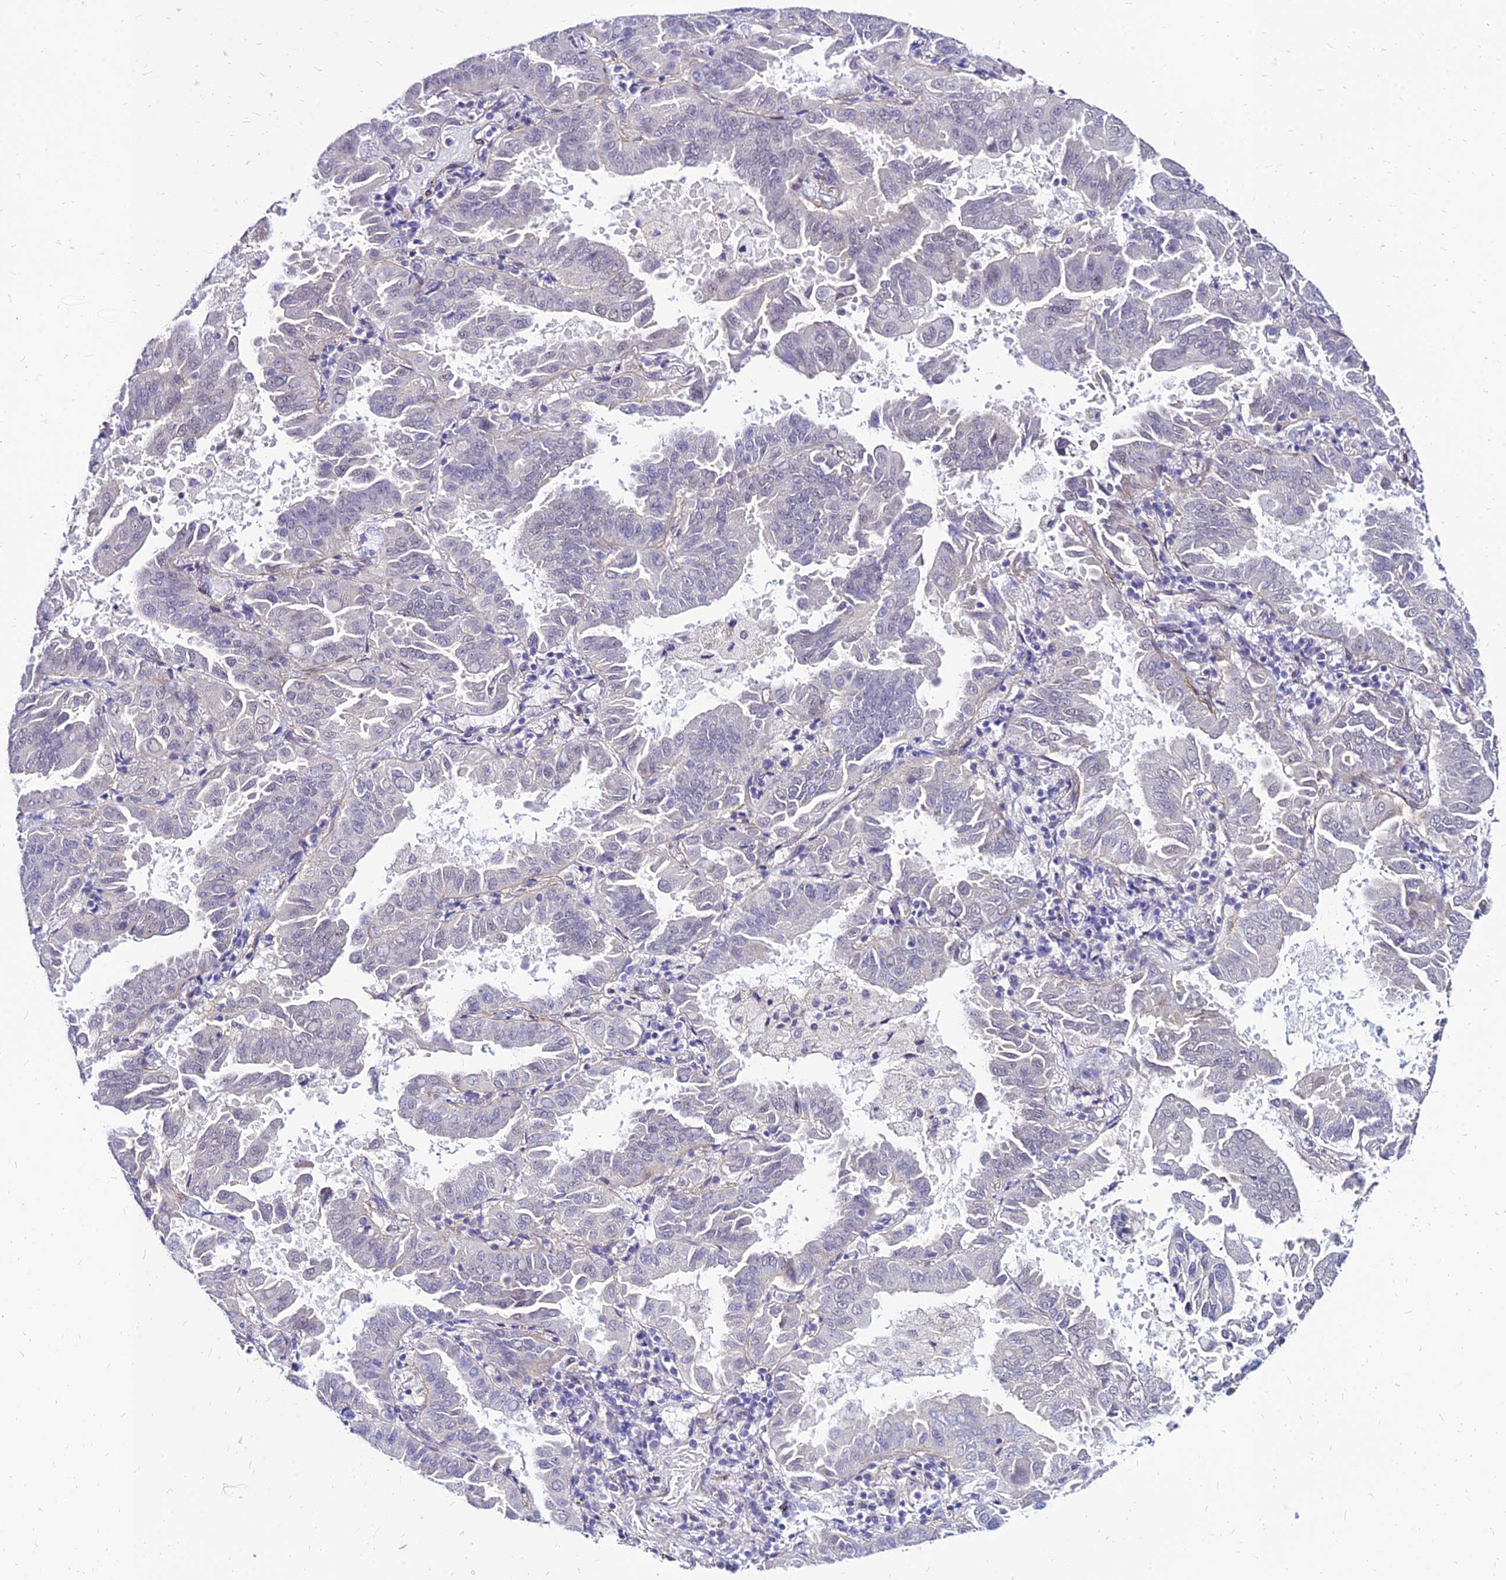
{"staining": {"intensity": "negative", "quantity": "none", "location": "none"}, "tissue": "lung cancer", "cell_type": "Tumor cells", "image_type": "cancer", "snomed": [{"axis": "morphology", "description": "Adenocarcinoma, NOS"}, {"axis": "topography", "description": "Lung"}], "caption": "High power microscopy micrograph of an immunohistochemistry (IHC) image of adenocarcinoma (lung), revealing no significant positivity in tumor cells.", "gene": "YEATS2", "patient": {"sex": "male", "age": 64}}